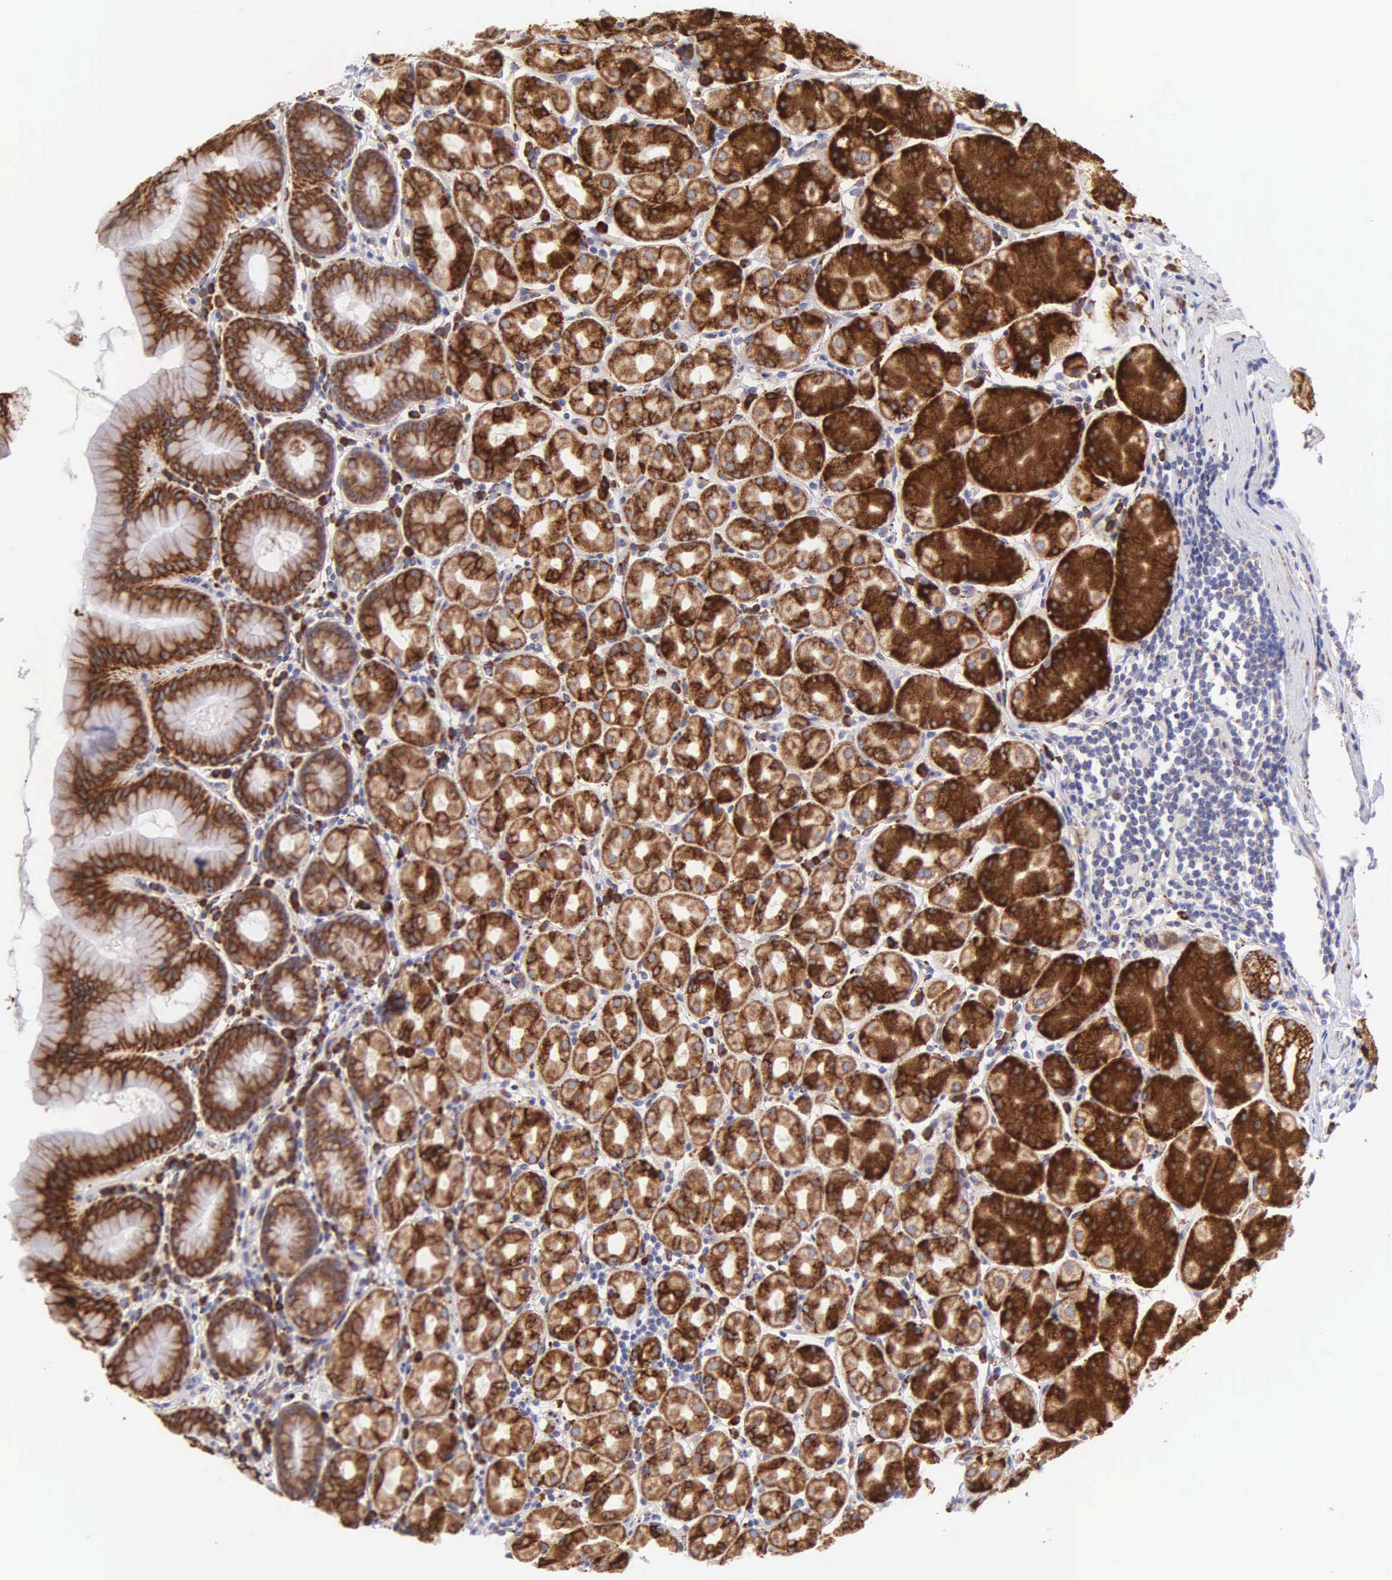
{"staining": {"intensity": "strong", "quantity": ">75%", "location": "cytoplasmic/membranous"}, "tissue": "stomach", "cell_type": "Glandular cells", "image_type": "normal", "snomed": [{"axis": "morphology", "description": "Normal tissue, NOS"}, {"axis": "topography", "description": "Stomach, lower"}], "caption": "Immunohistochemistry image of normal stomach: human stomach stained using IHC shows high levels of strong protein expression localized specifically in the cytoplasmic/membranous of glandular cells, appearing as a cytoplasmic/membranous brown color.", "gene": "CKAP4", "patient": {"sex": "male", "age": 56}}